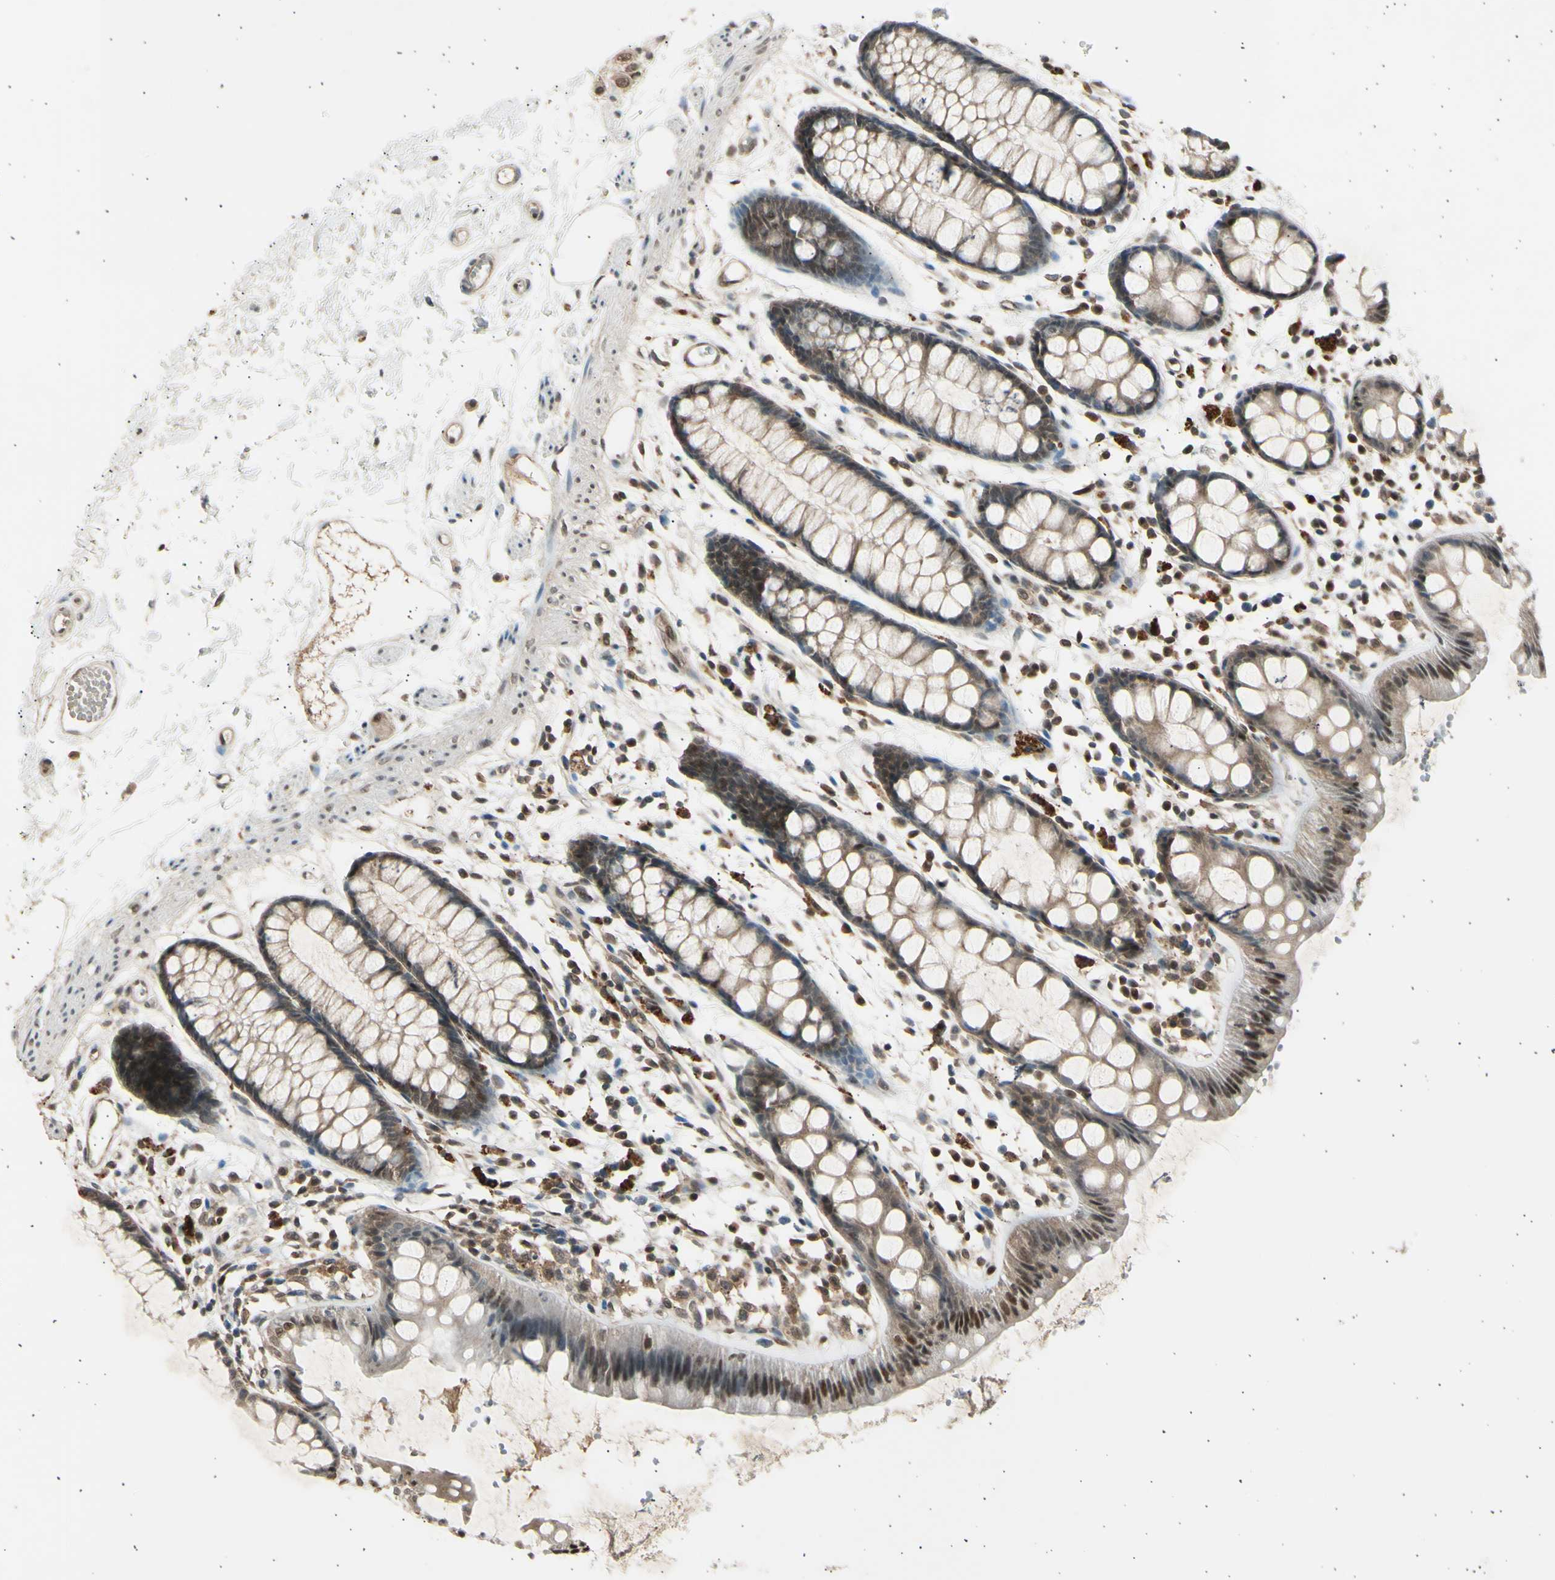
{"staining": {"intensity": "moderate", "quantity": ">75%", "location": "cytoplasmic/membranous,nuclear"}, "tissue": "rectum", "cell_type": "Glandular cells", "image_type": "normal", "snomed": [{"axis": "morphology", "description": "Normal tissue, NOS"}, {"axis": "topography", "description": "Rectum"}], "caption": "Immunohistochemistry of benign rectum shows medium levels of moderate cytoplasmic/membranous,nuclear positivity in approximately >75% of glandular cells.", "gene": "PSMD5", "patient": {"sex": "female", "age": 66}}